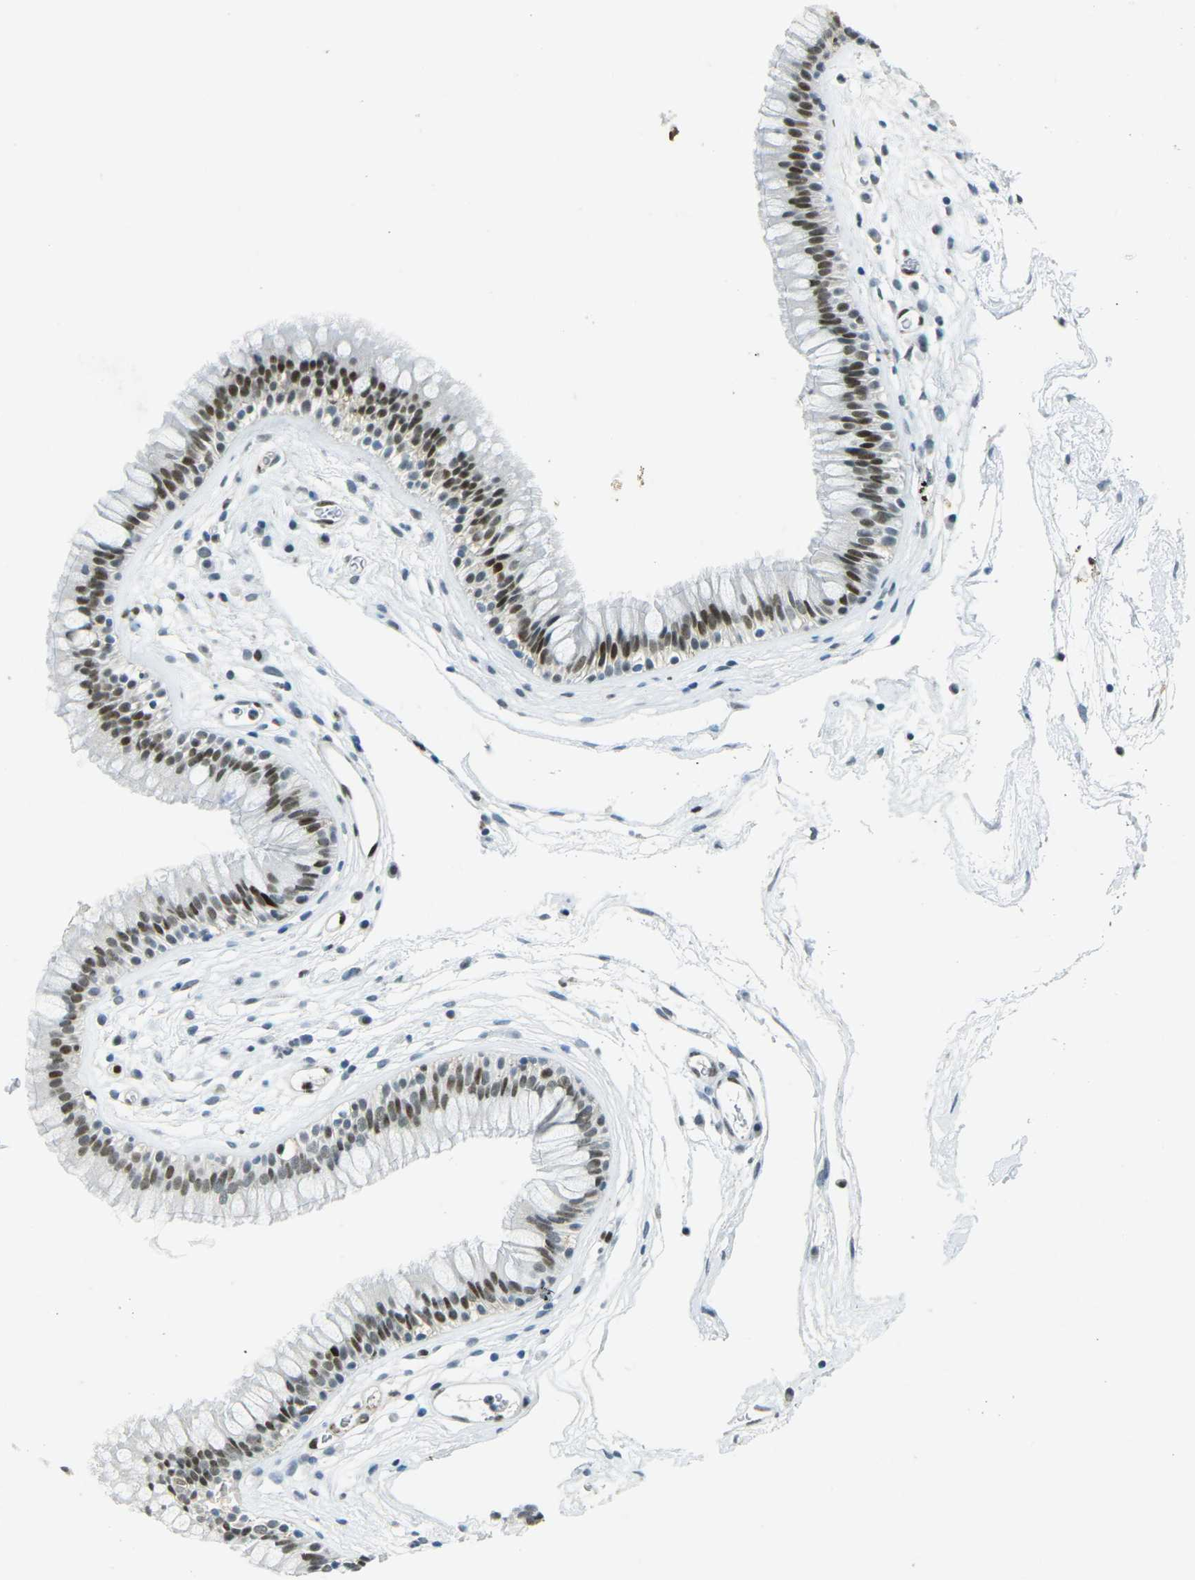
{"staining": {"intensity": "moderate", "quantity": ">75%", "location": "nuclear"}, "tissue": "nasopharynx", "cell_type": "Respiratory epithelial cells", "image_type": "normal", "snomed": [{"axis": "morphology", "description": "Normal tissue, NOS"}, {"axis": "morphology", "description": "Inflammation, NOS"}, {"axis": "topography", "description": "Nasopharynx"}], "caption": "Immunohistochemical staining of benign nasopharynx displays moderate nuclear protein expression in approximately >75% of respiratory epithelial cells.", "gene": "RB1", "patient": {"sex": "male", "age": 48}}